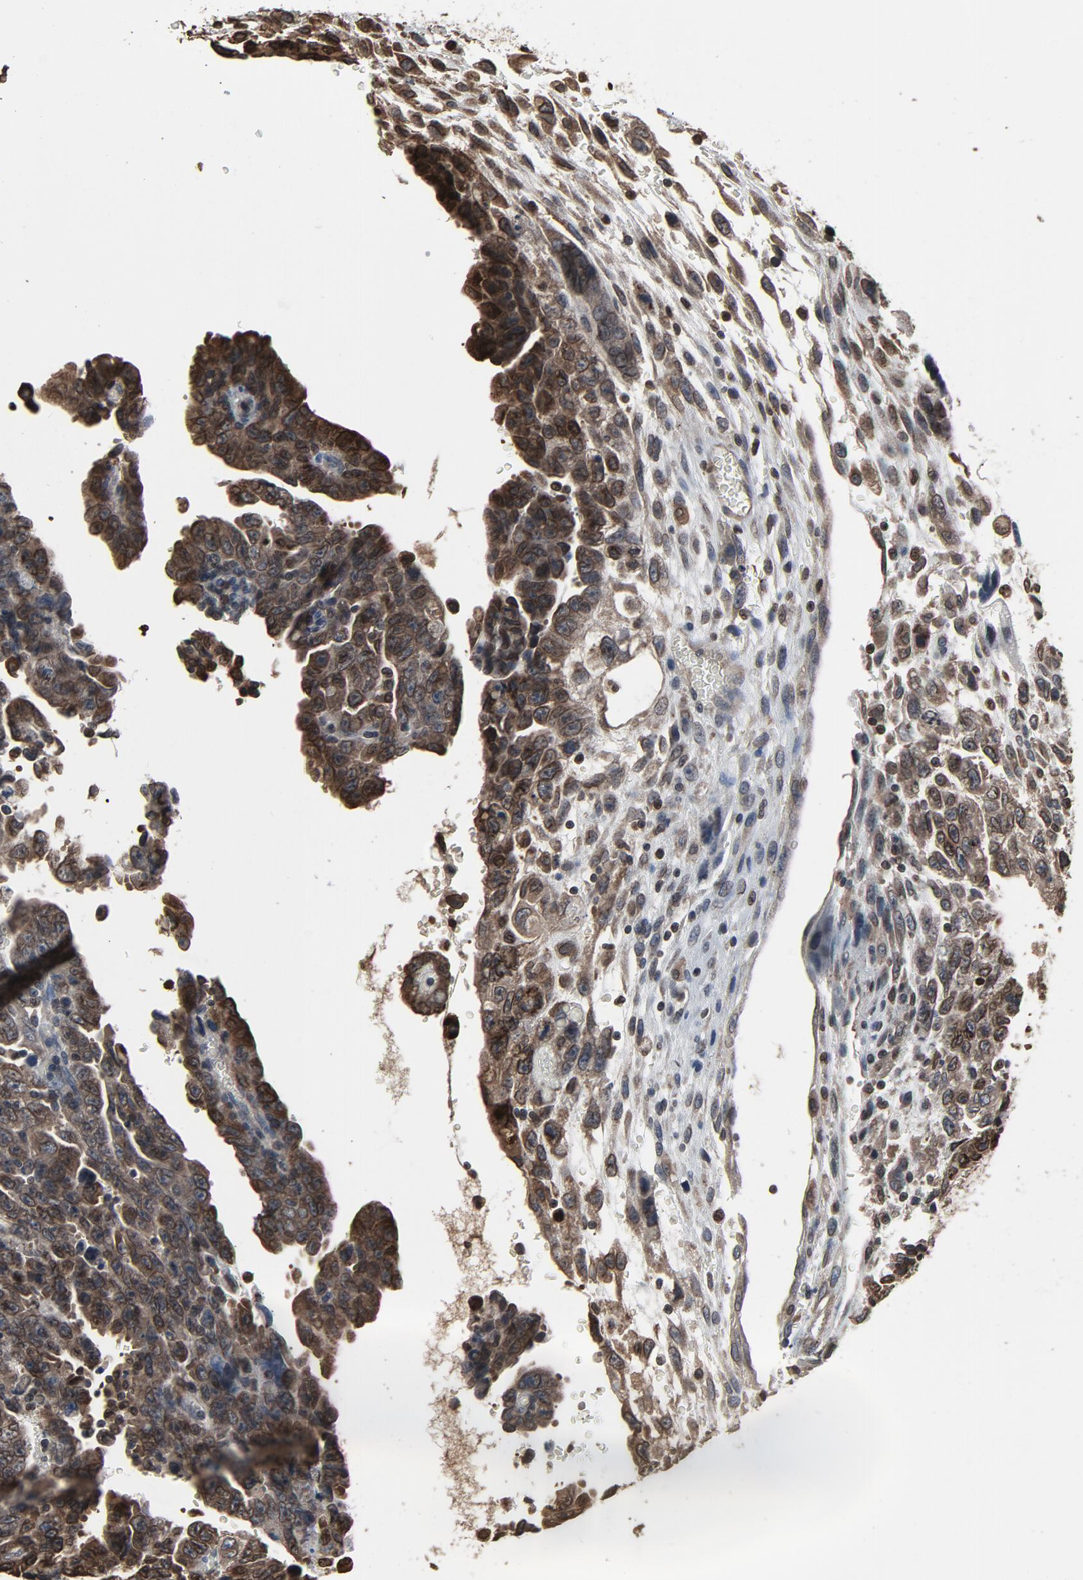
{"staining": {"intensity": "weak", "quantity": ">75%", "location": "cytoplasmic/membranous,nuclear"}, "tissue": "testis cancer", "cell_type": "Tumor cells", "image_type": "cancer", "snomed": [{"axis": "morphology", "description": "Carcinoma, Embryonal, NOS"}, {"axis": "topography", "description": "Testis"}], "caption": "Protein staining exhibits weak cytoplasmic/membranous and nuclear expression in approximately >75% of tumor cells in testis cancer (embryonal carcinoma).", "gene": "UBE2D1", "patient": {"sex": "male", "age": 28}}